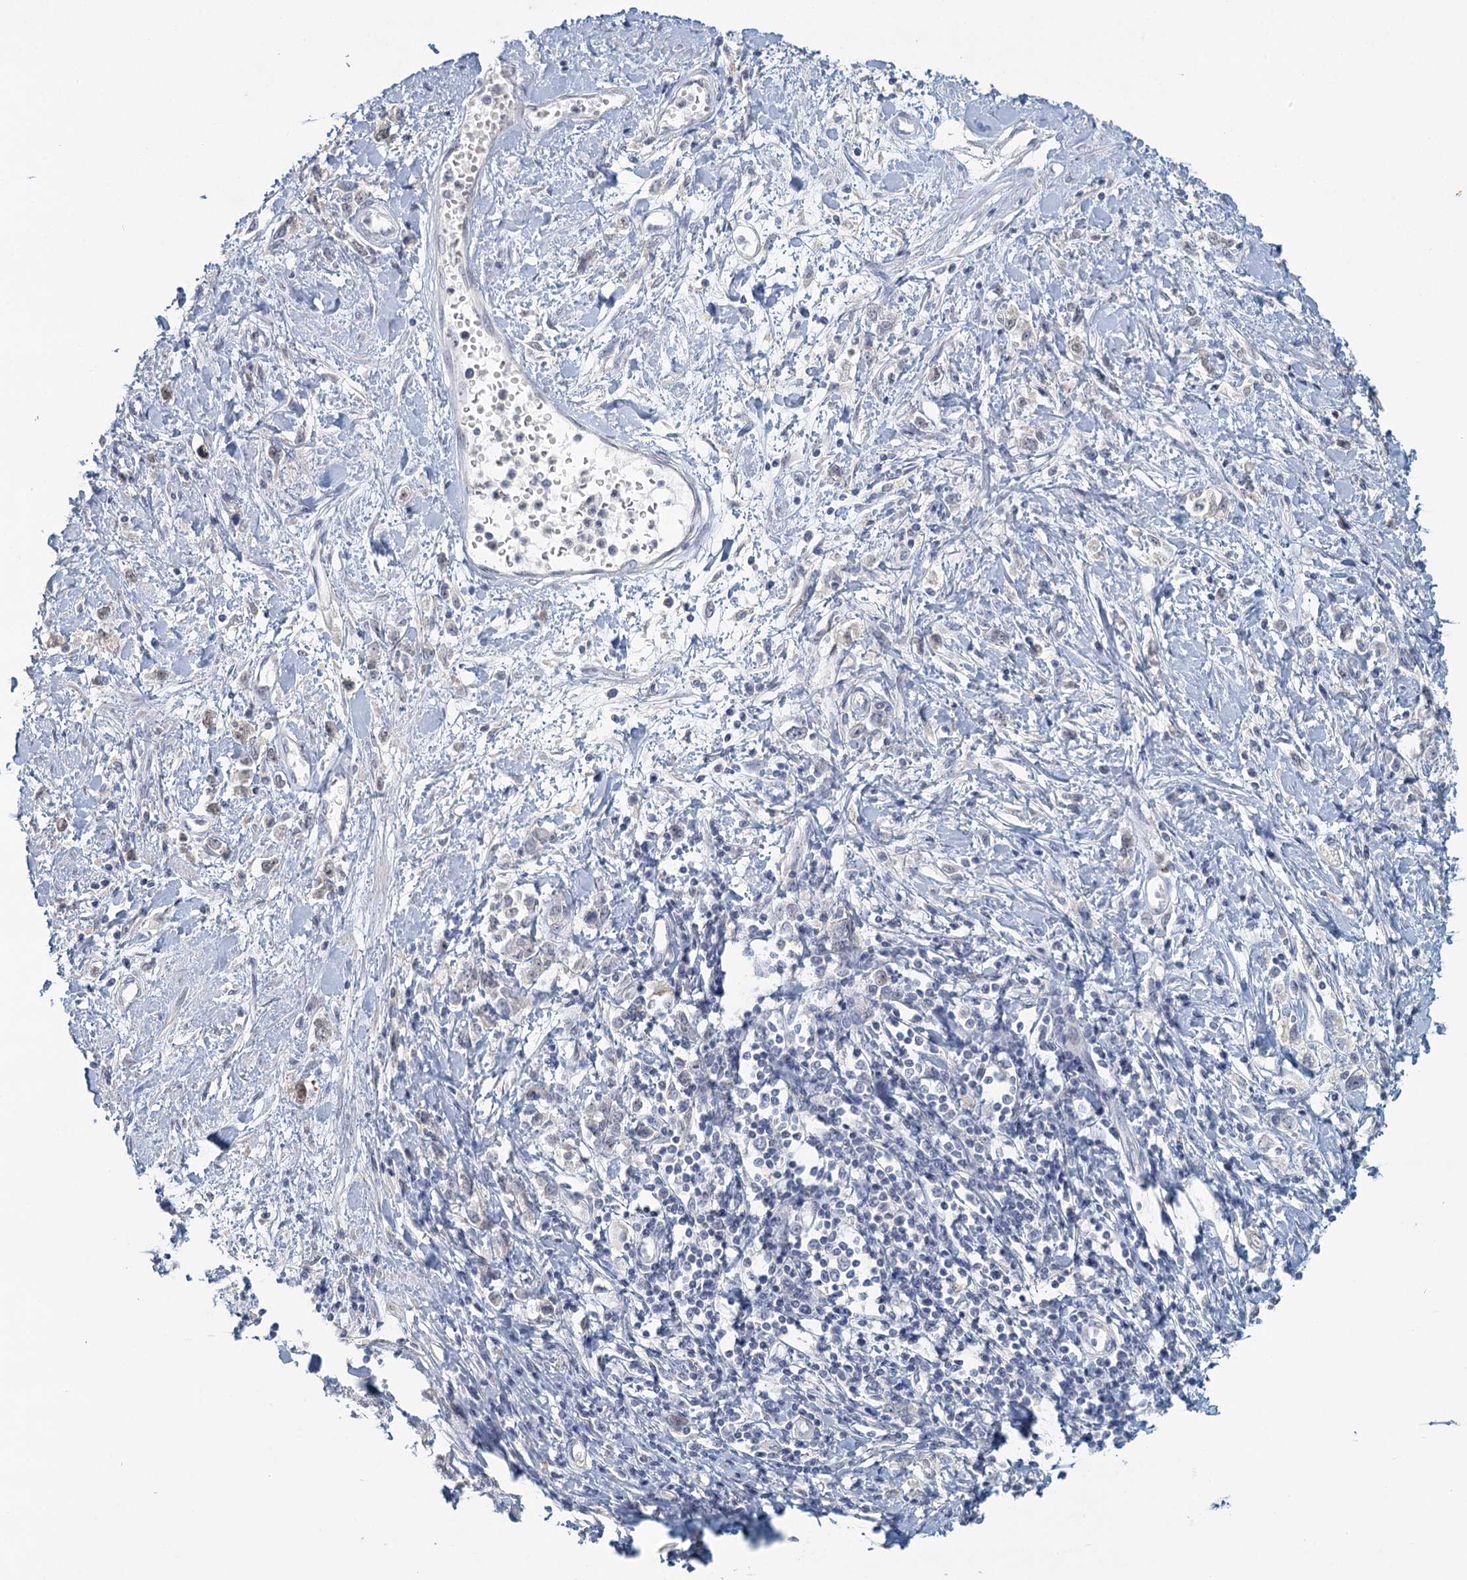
{"staining": {"intensity": "negative", "quantity": "none", "location": "none"}, "tissue": "stomach cancer", "cell_type": "Tumor cells", "image_type": "cancer", "snomed": [{"axis": "morphology", "description": "Adenocarcinoma, NOS"}, {"axis": "topography", "description": "Stomach"}], "caption": "Adenocarcinoma (stomach) was stained to show a protein in brown. There is no significant expression in tumor cells.", "gene": "MYO7B", "patient": {"sex": "female", "age": 76}}